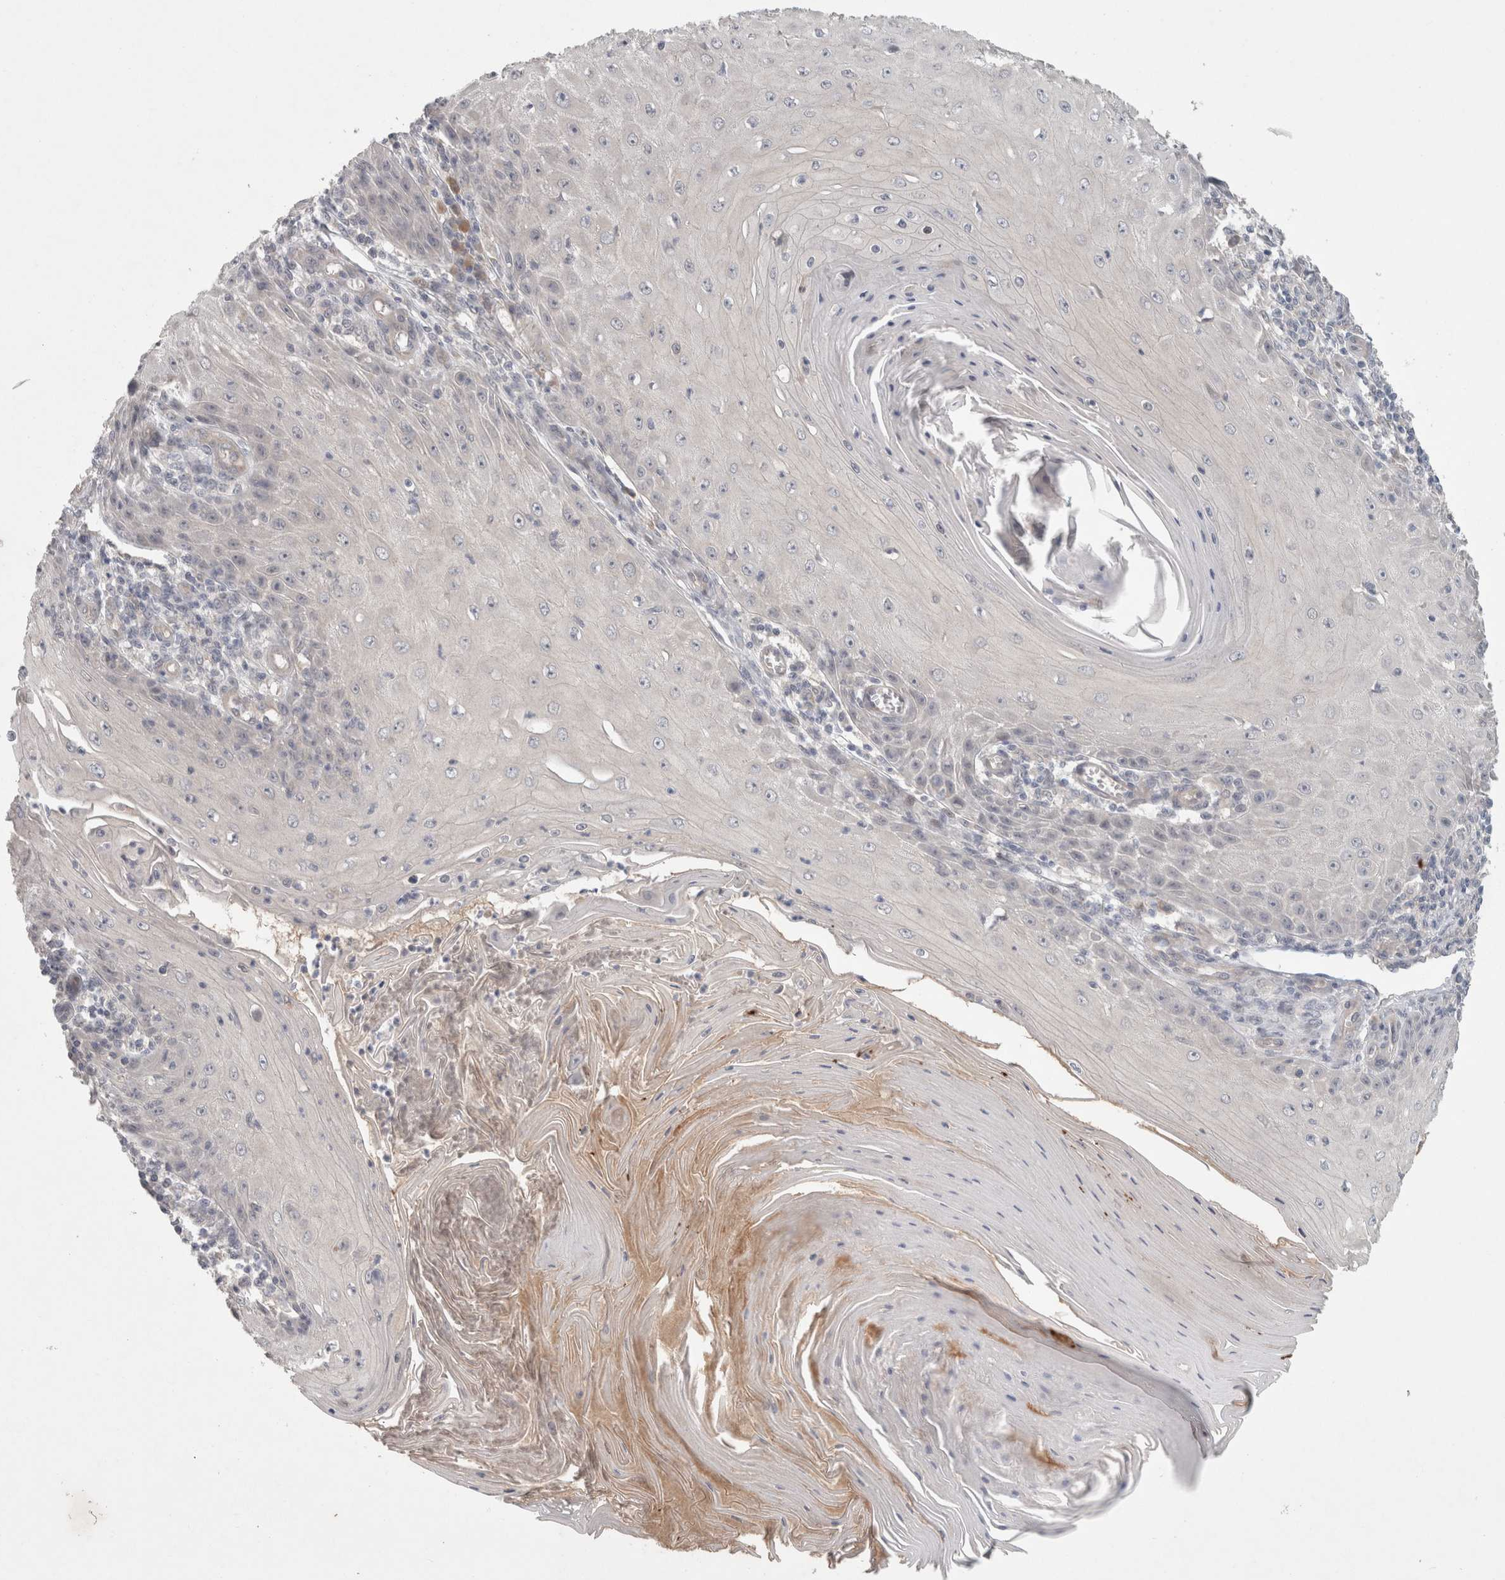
{"staining": {"intensity": "negative", "quantity": "none", "location": "none"}, "tissue": "skin cancer", "cell_type": "Tumor cells", "image_type": "cancer", "snomed": [{"axis": "morphology", "description": "Squamous cell carcinoma, NOS"}, {"axis": "topography", "description": "Skin"}], "caption": "Skin cancer (squamous cell carcinoma) stained for a protein using immunohistochemistry shows no staining tumor cells.", "gene": "RASAL2", "patient": {"sex": "female", "age": 73}}